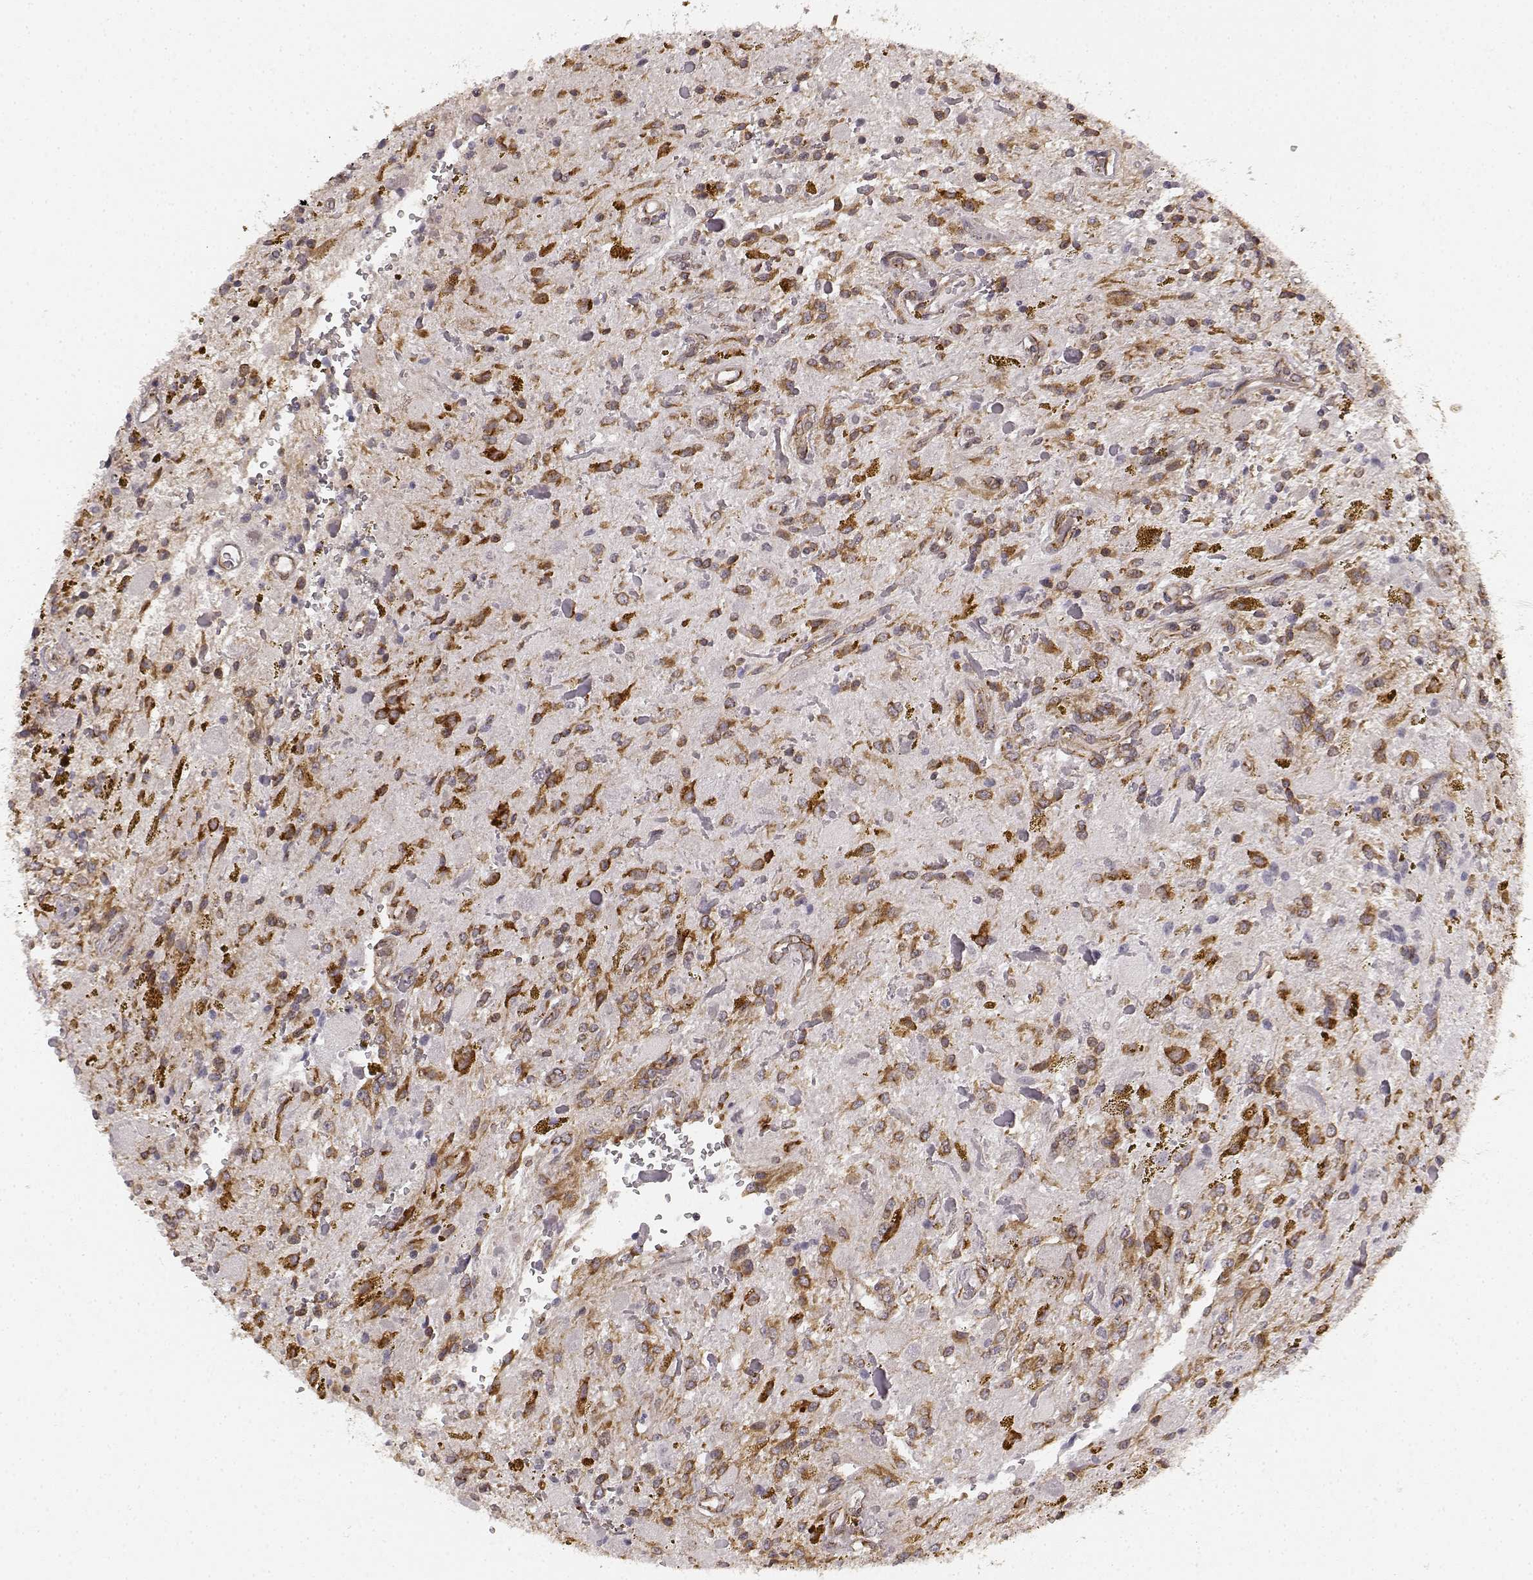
{"staining": {"intensity": "strong", "quantity": "25%-75%", "location": "cytoplasmic/membranous"}, "tissue": "glioma", "cell_type": "Tumor cells", "image_type": "cancer", "snomed": [{"axis": "morphology", "description": "Glioma, malignant, Low grade"}, {"axis": "topography", "description": "Cerebellum"}], "caption": "Protein expression analysis of human glioma reveals strong cytoplasmic/membranous staining in approximately 25%-75% of tumor cells. (DAB (3,3'-diaminobenzidine) IHC with brightfield microscopy, high magnification).", "gene": "TMEM14A", "patient": {"sex": "female", "age": 14}}